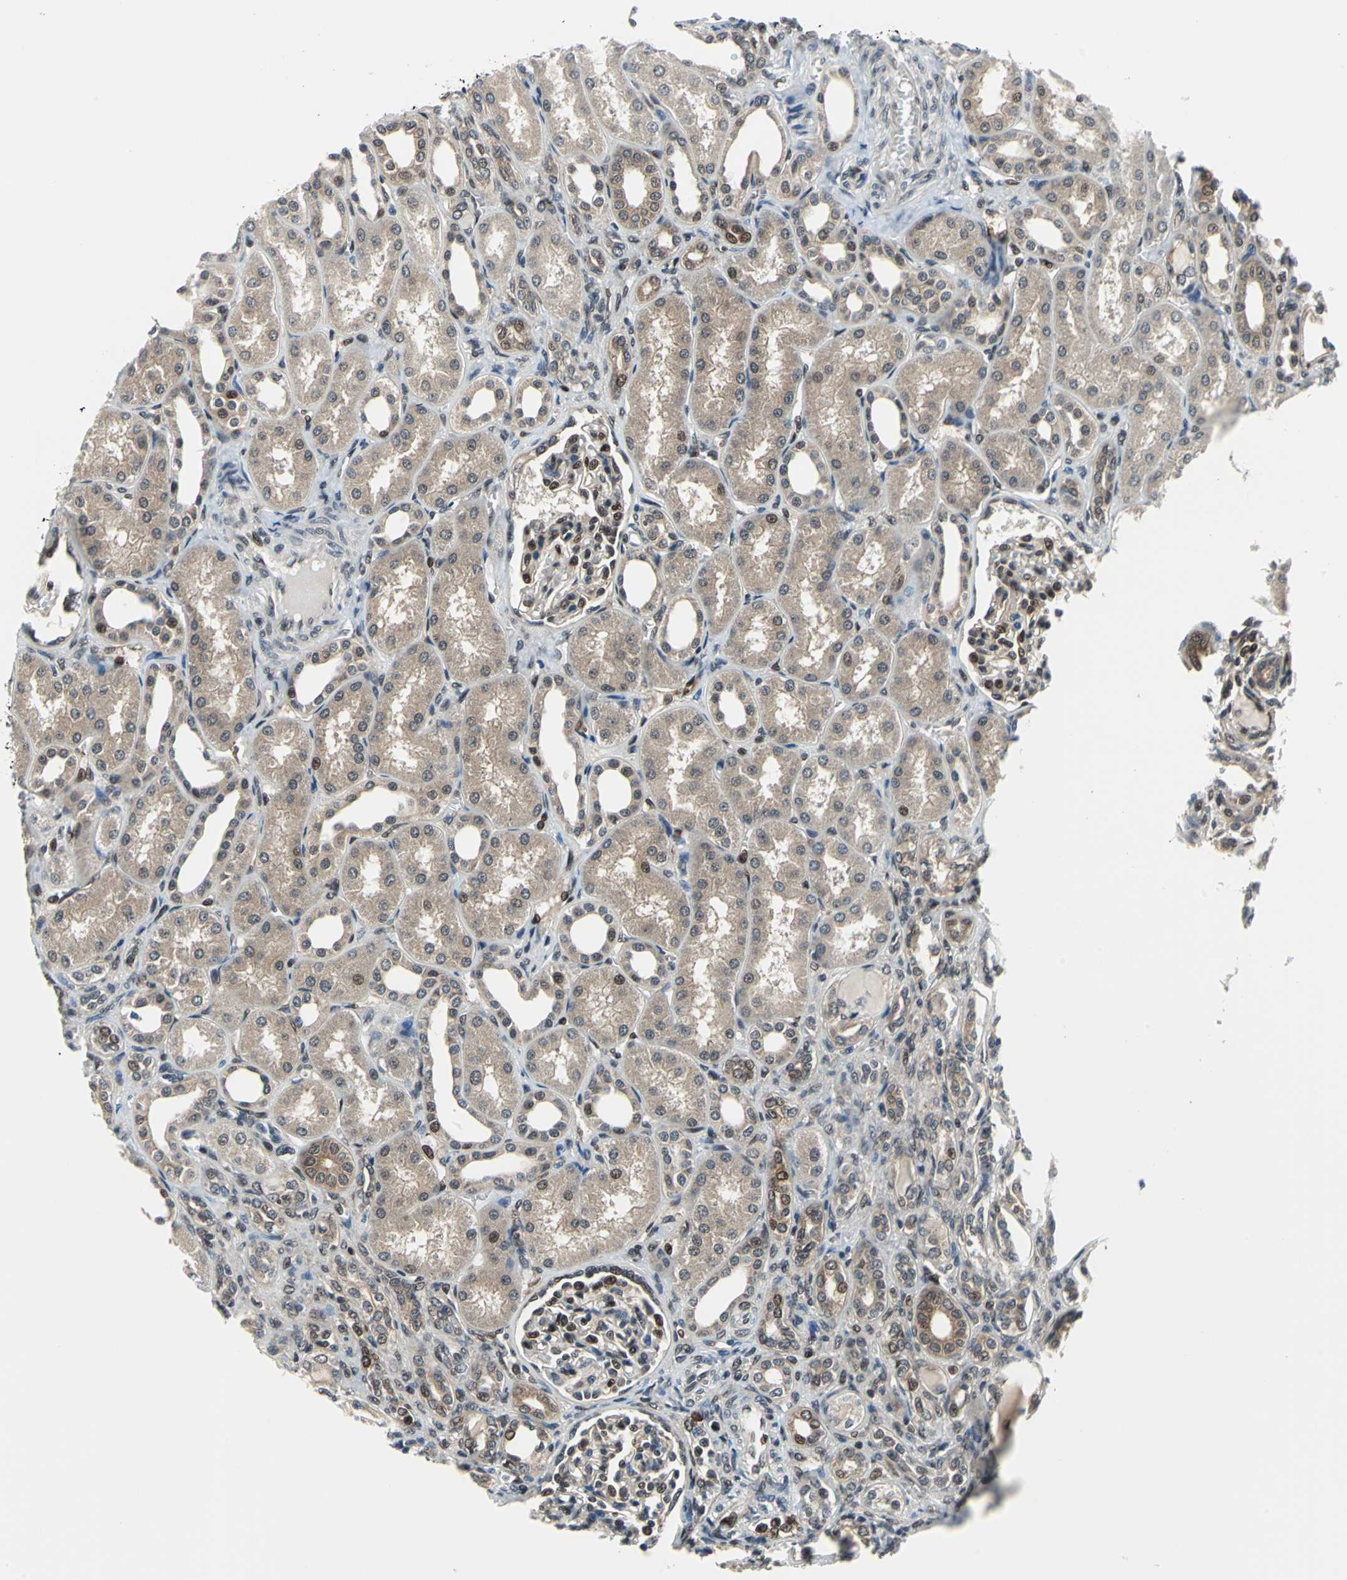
{"staining": {"intensity": "moderate", "quantity": "25%-75%", "location": "cytoplasmic/membranous,nuclear"}, "tissue": "kidney", "cell_type": "Cells in glomeruli", "image_type": "normal", "snomed": [{"axis": "morphology", "description": "Normal tissue, NOS"}, {"axis": "topography", "description": "Kidney"}], "caption": "A histopathology image of kidney stained for a protein reveals moderate cytoplasmic/membranous,nuclear brown staining in cells in glomeruli. (IHC, brightfield microscopy, high magnification).", "gene": "POLR3K", "patient": {"sex": "male", "age": 7}}